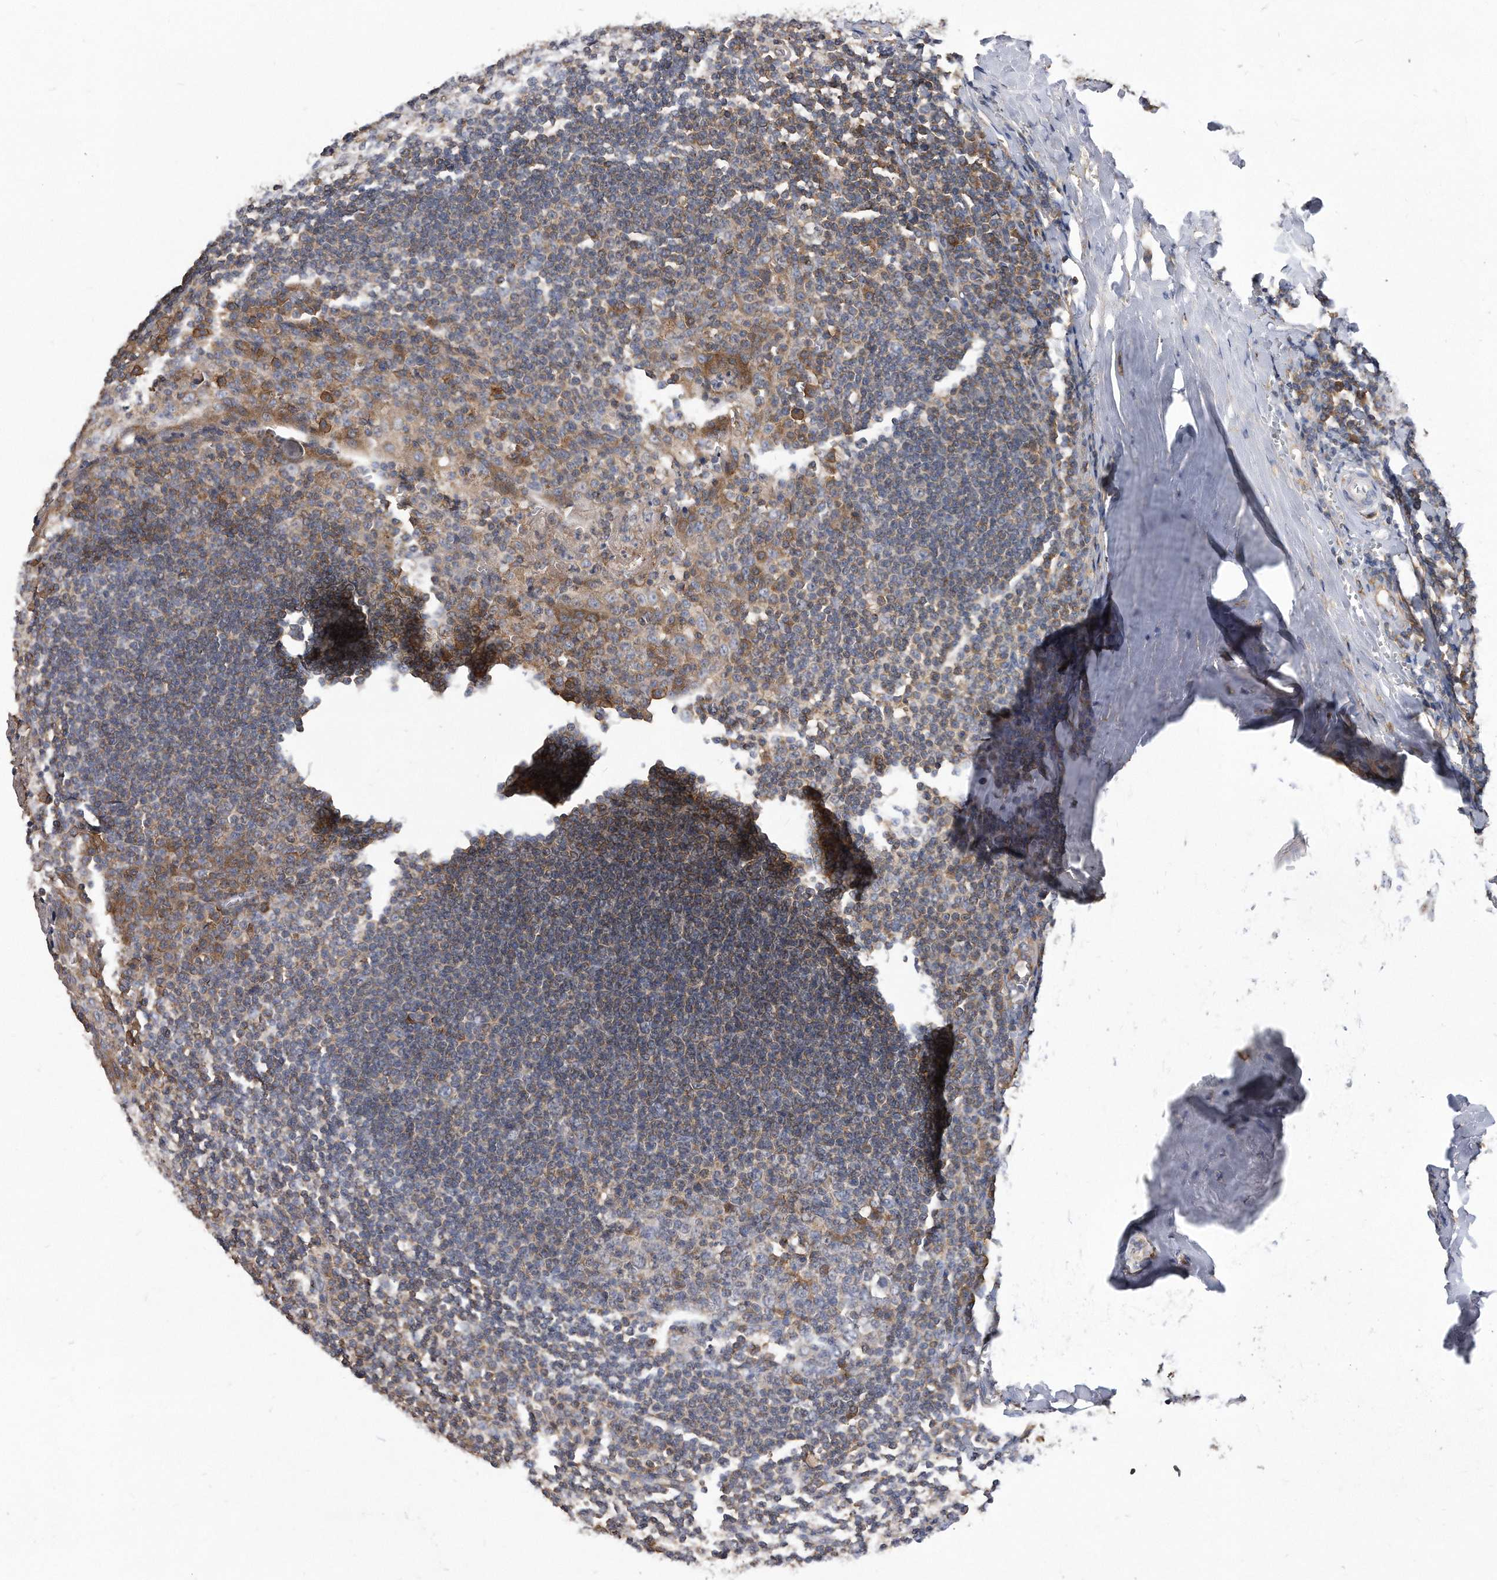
{"staining": {"intensity": "weak", "quantity": "25%-75%", "location": "cytoplasmic/membranous"}, "tissue": "tonsil", "cell_type": "Germinal center cells", "image_type": "normal", "snomed": [{"axis": "morphology", "description": "Normal tissue, NOS"}, {"axis": "topography", "description": "Tonsil"}], "caption": "Protein staining demonstrates weak cytoplasmic/membranous expression in approximately 25%-75% of germinal center cells in normal tonsil. (DAB = brown stain, brightfield microscopy at high magnification).", "gene": "ATG5", "patient": {"sex": "male", "age": 27}}